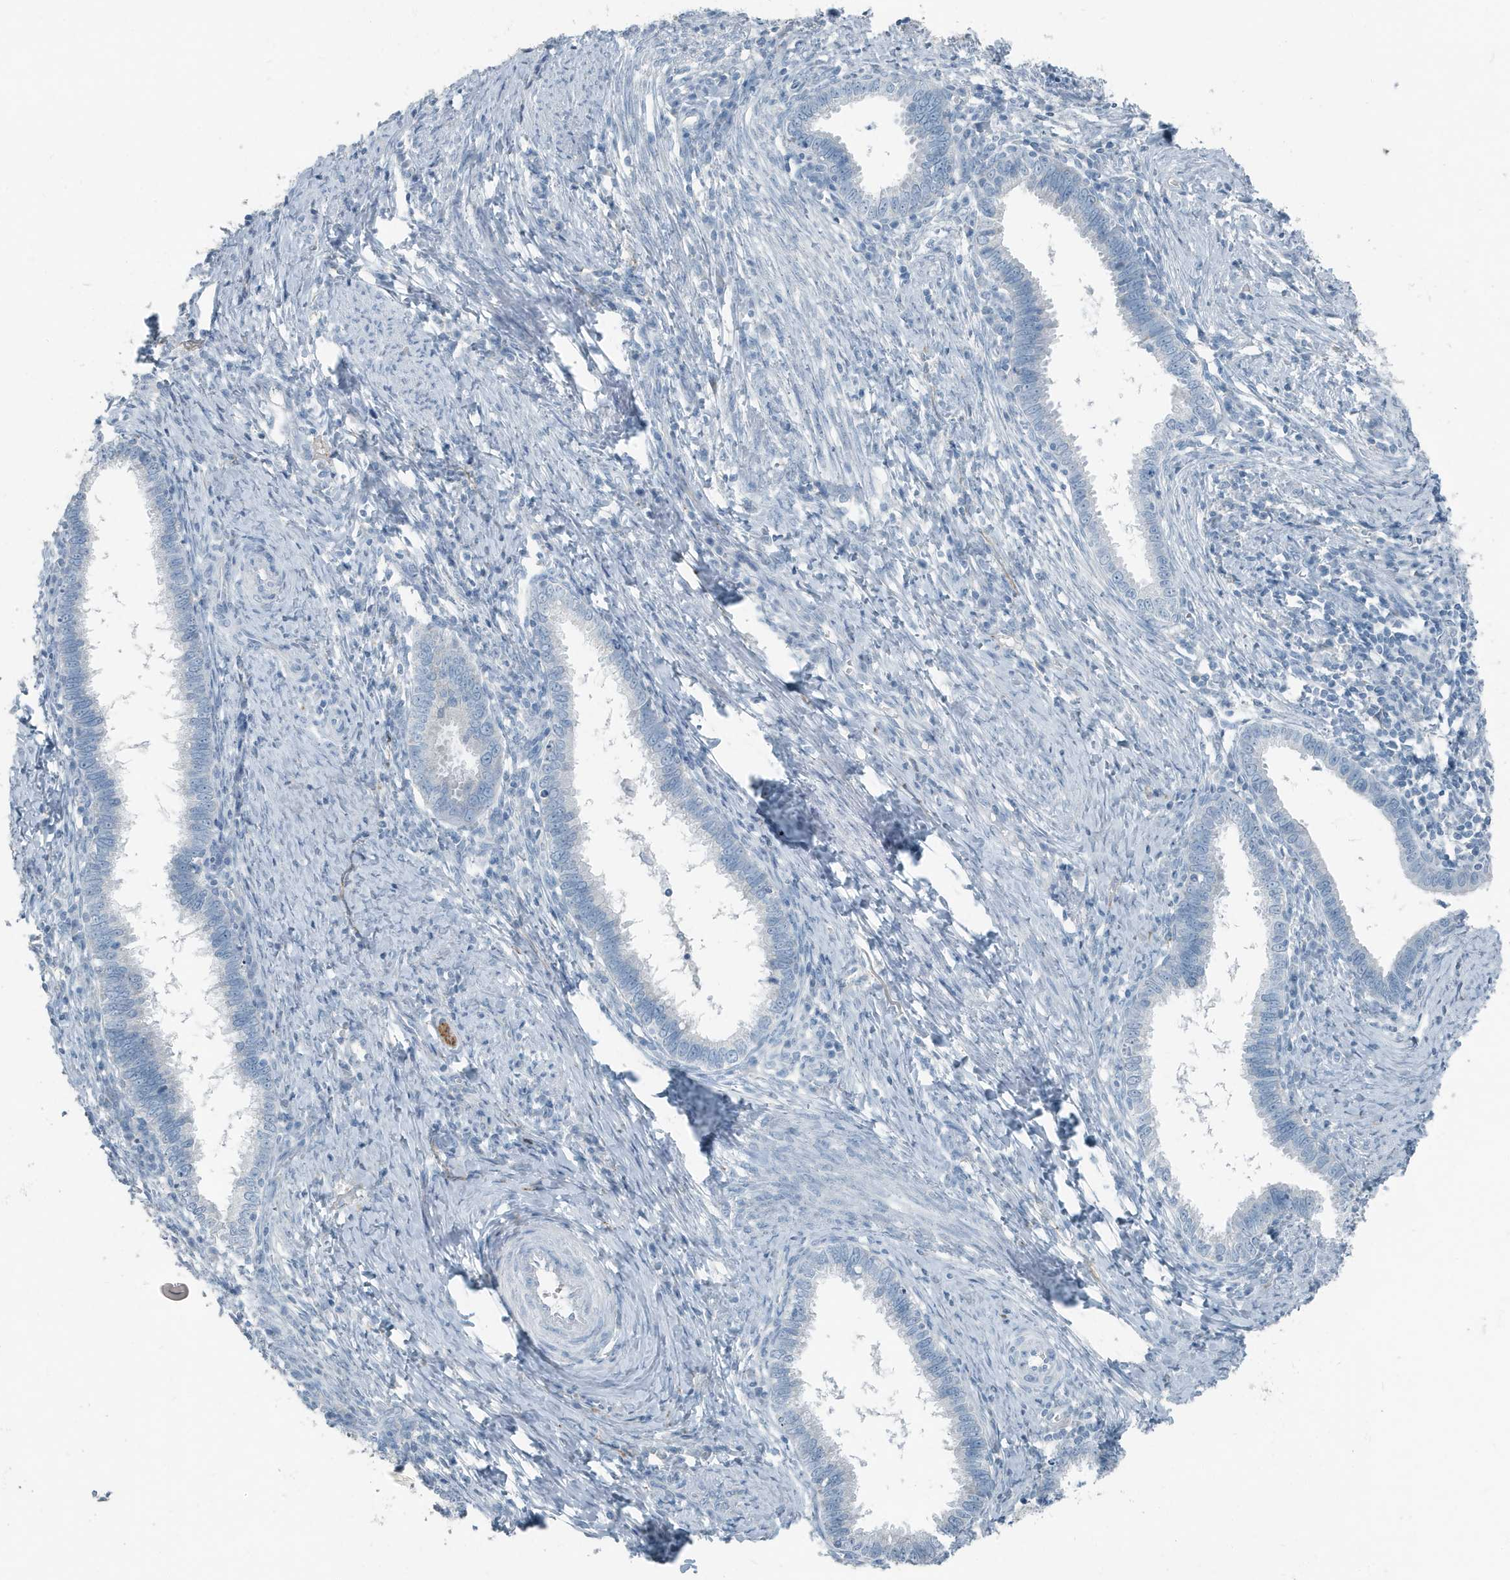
{"staining": {"intensity": "negative", "quantity": "none", "location": "none"}, "tissue": "cervical cancer", "cell_type": "Tumor cells", "image_type": "cancer", "snomed": [{"axis": "morphology", "description": "Adenocarcinoma, NOS"}, {"axis": "topography", "description": "Cervix"}], "caption": "Immunohistochemistry photomicrograph of adenocarcinoma (cervical) stained for a protein (brown), which exhibits no expression in tumor cells.", "gene": "FAM162A", "patient": {"sex": "female", "age": 36}}